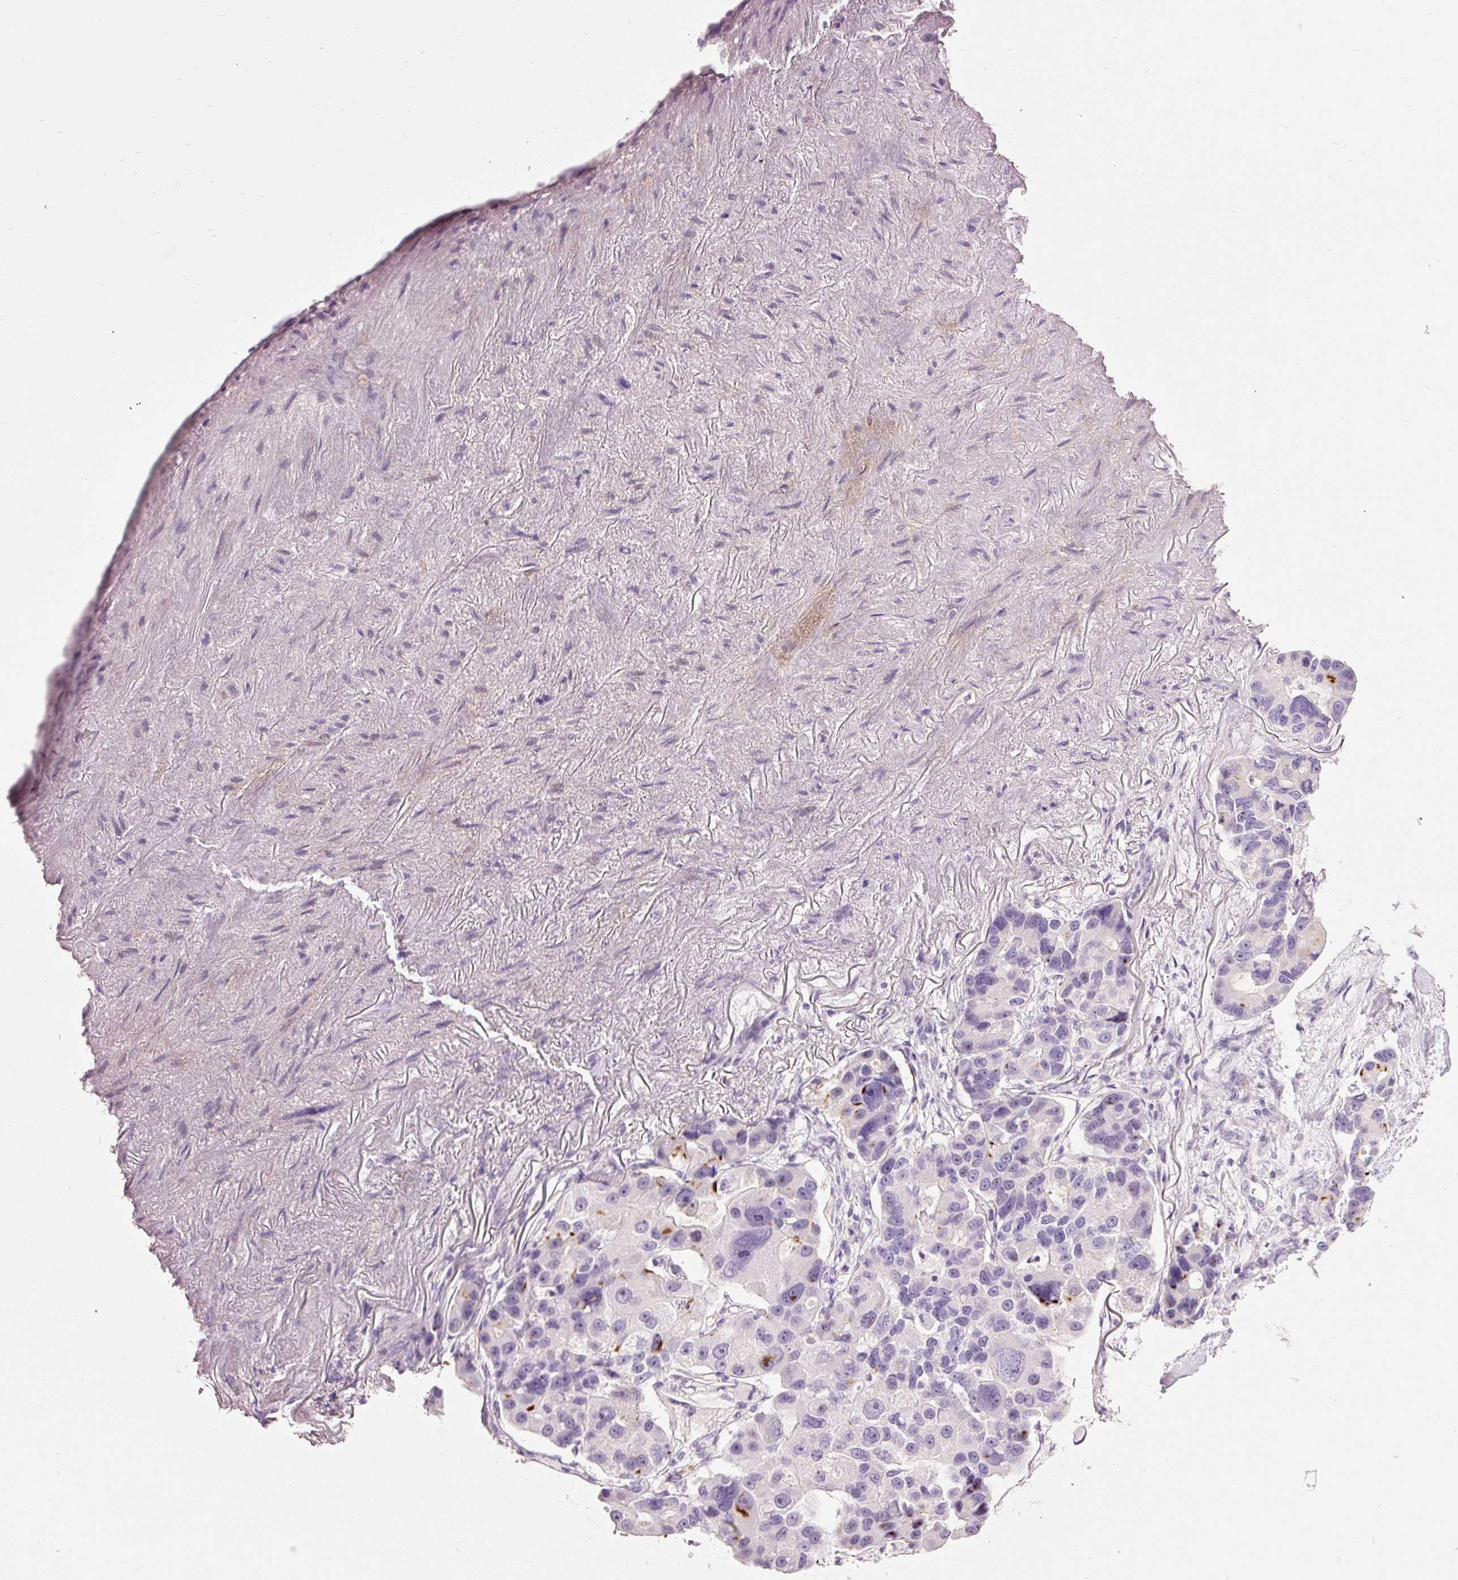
{"staining": {"intensity": "moderate", "quantity": "<25%", "location": "cytoplasmic/membranous"}, "tissue": "lung cancer", "cell_type": "Tumor cells", "image_type": "cancer", "snomed": [{"axis": "morphology", "description": "Adenocarcinoma, NOS"}, {"axis": "topography", "description": "Lung"}], "caption": "The histopathology image shows a brown stain indicating the presence of a protein in the cytoplasmic/membranous of tumor cells in lung cancer (adenocarcinoma).", "gene": "MUC5AC", "patient": {"sex": "female", "age": 54}}